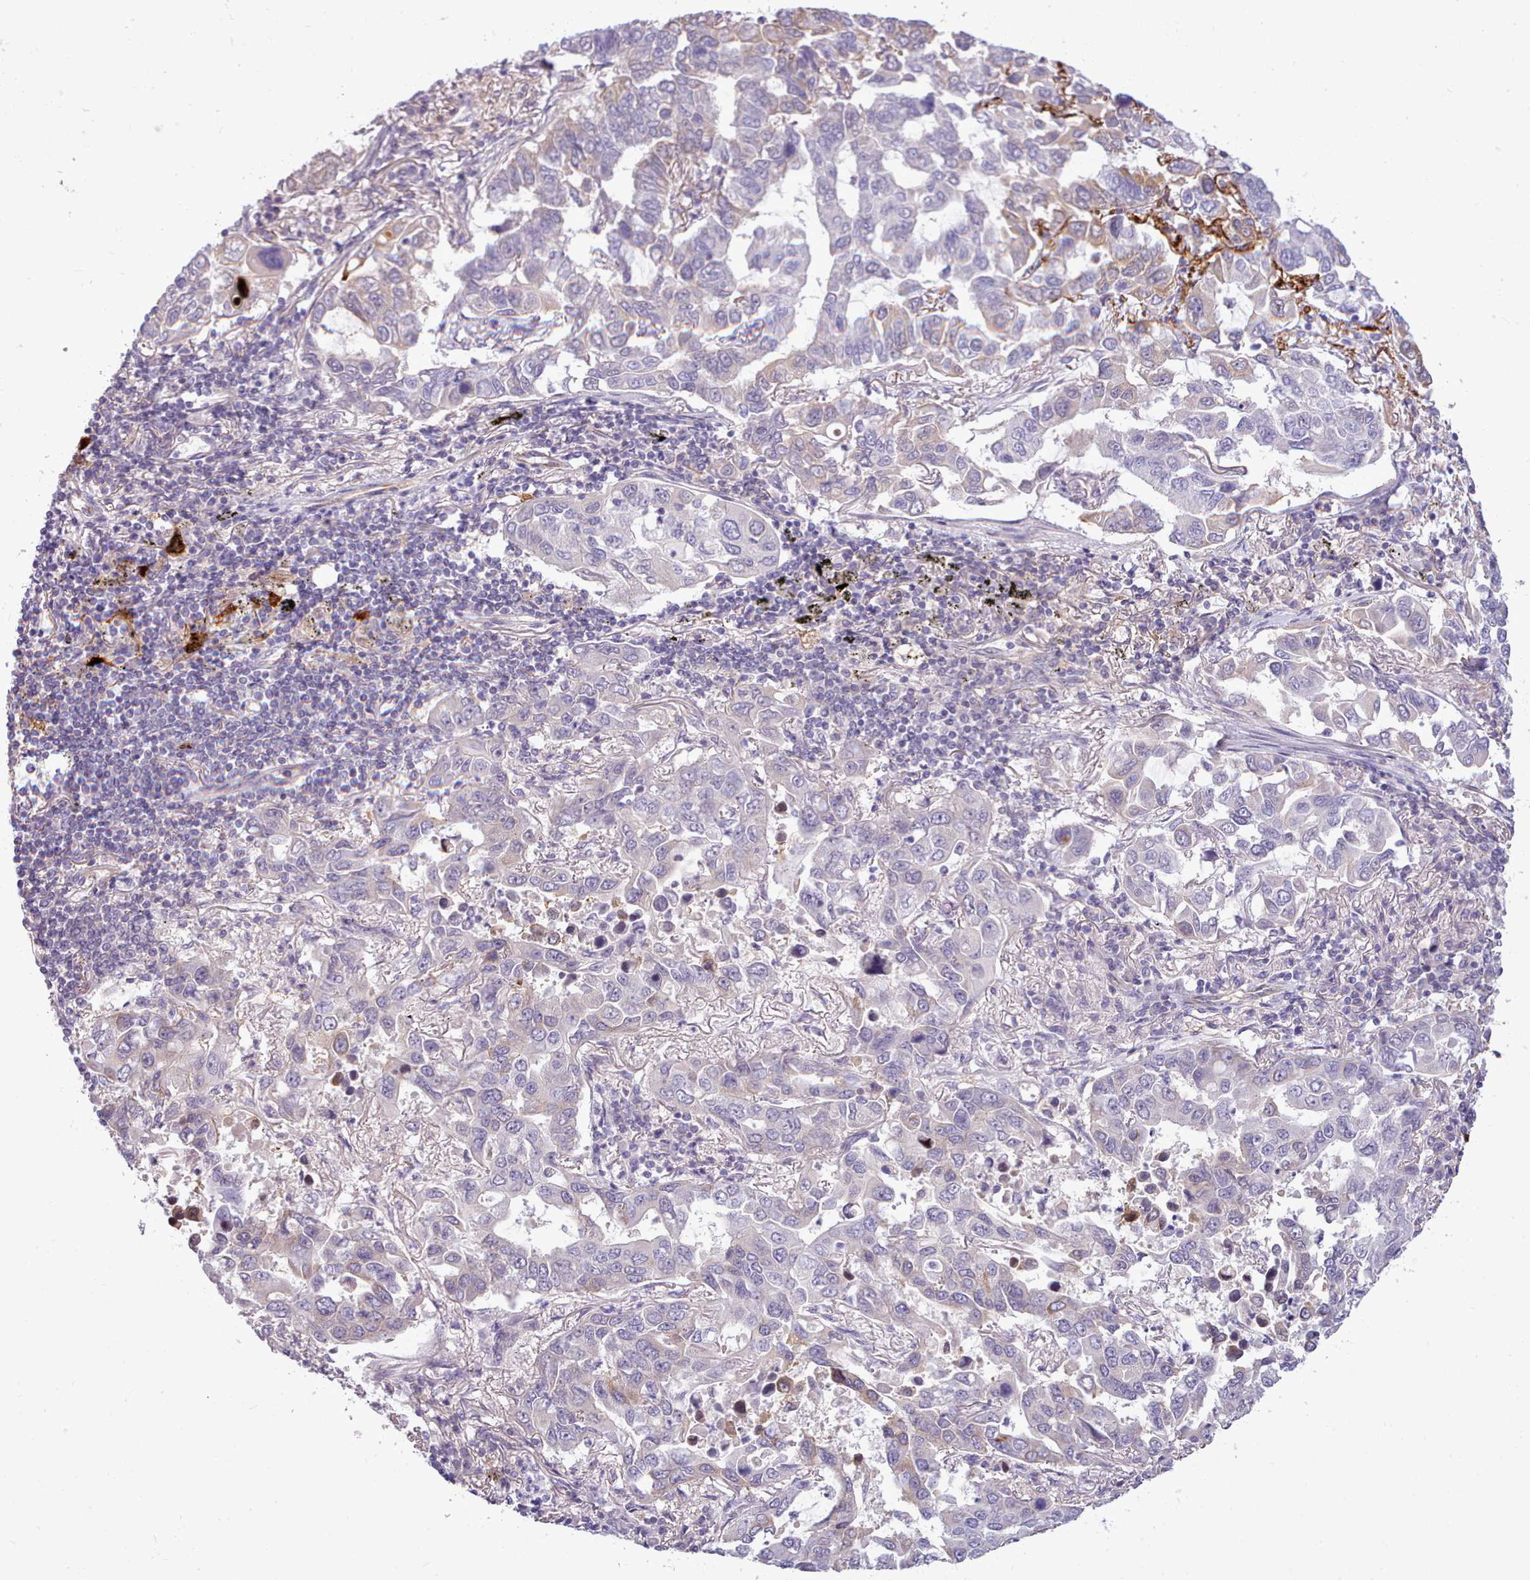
{"staining": {"intensity": "moderate", "quantity": "<25%", "location": "cytoplasmic/membranous"}, "tissue": "lung cancer", "cell_type": "Tumor cells", "image_type": "cancer", "snomed": [{"axis": "morphology", "description": "Adenocarcinoma, NOS"}, {"axis": "topography", "description": "Lung"}], "caption": "The image demonstrates staining of adenocarcinoma (lung), revealing moderate cytoplasmic/membranous protein expression (brown color) within tumor cells.", "gene": "CYP2A13", "patient": {"sex": "male", "age": 64}}